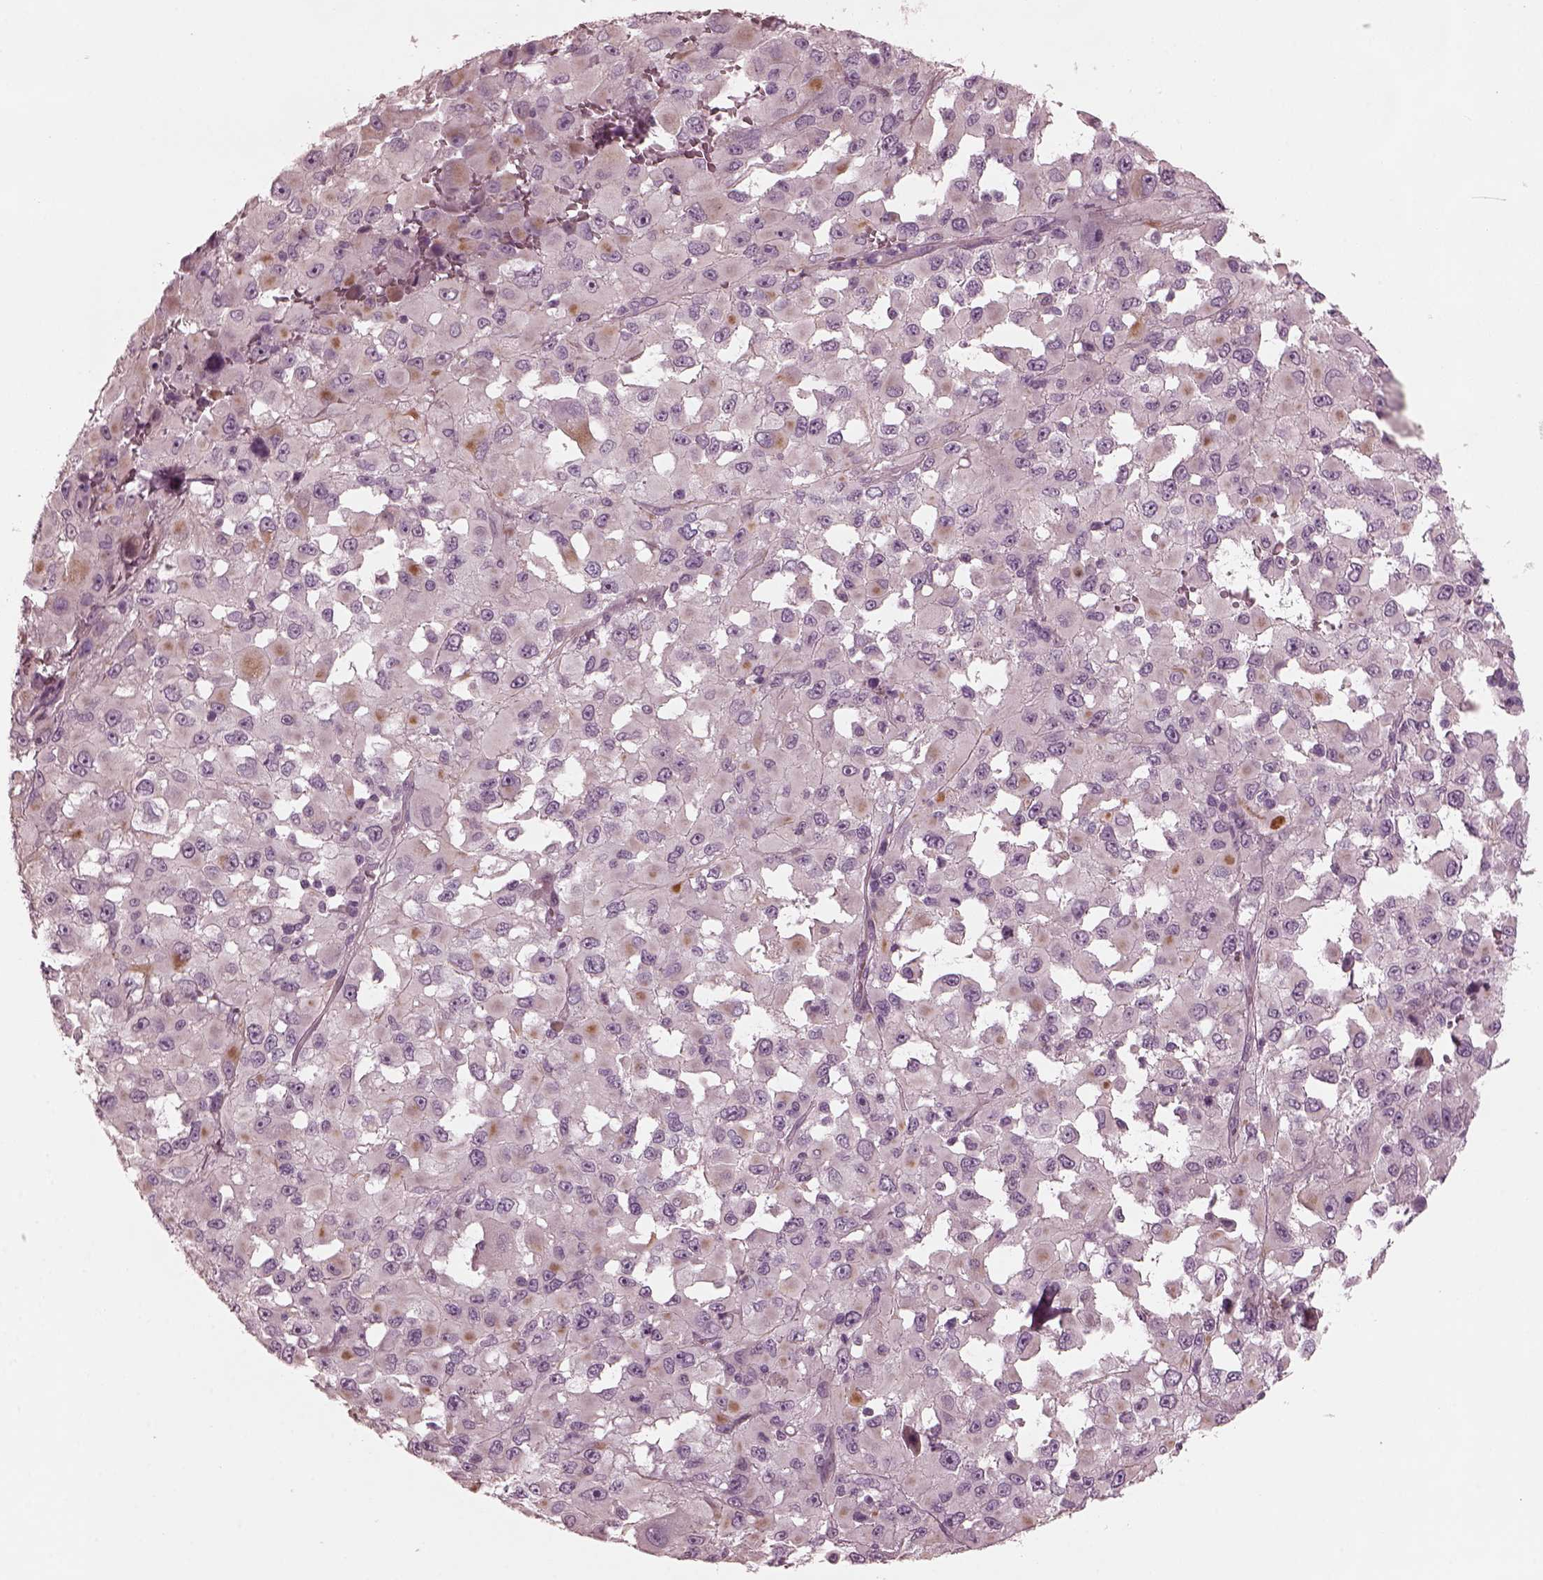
{"staining": {"intensity": "negative", "quantity": "none", "location": "none"}, "tissue": "melanoma", "cell_type": "Tumor cells", "image_type": "cancer", "snomed": [{"axis": "morphology", "description": "Malignant melanoma, Metastatic site"}, {"axis": "topography", "description": "Lymph node"}], "caption": "This is an IHC micrograph of human malignant melanoma (metastatic site). There is no staining in tumor cells.", "gene": "KIF6", "patient": {"sex": "male", "age": 50}}